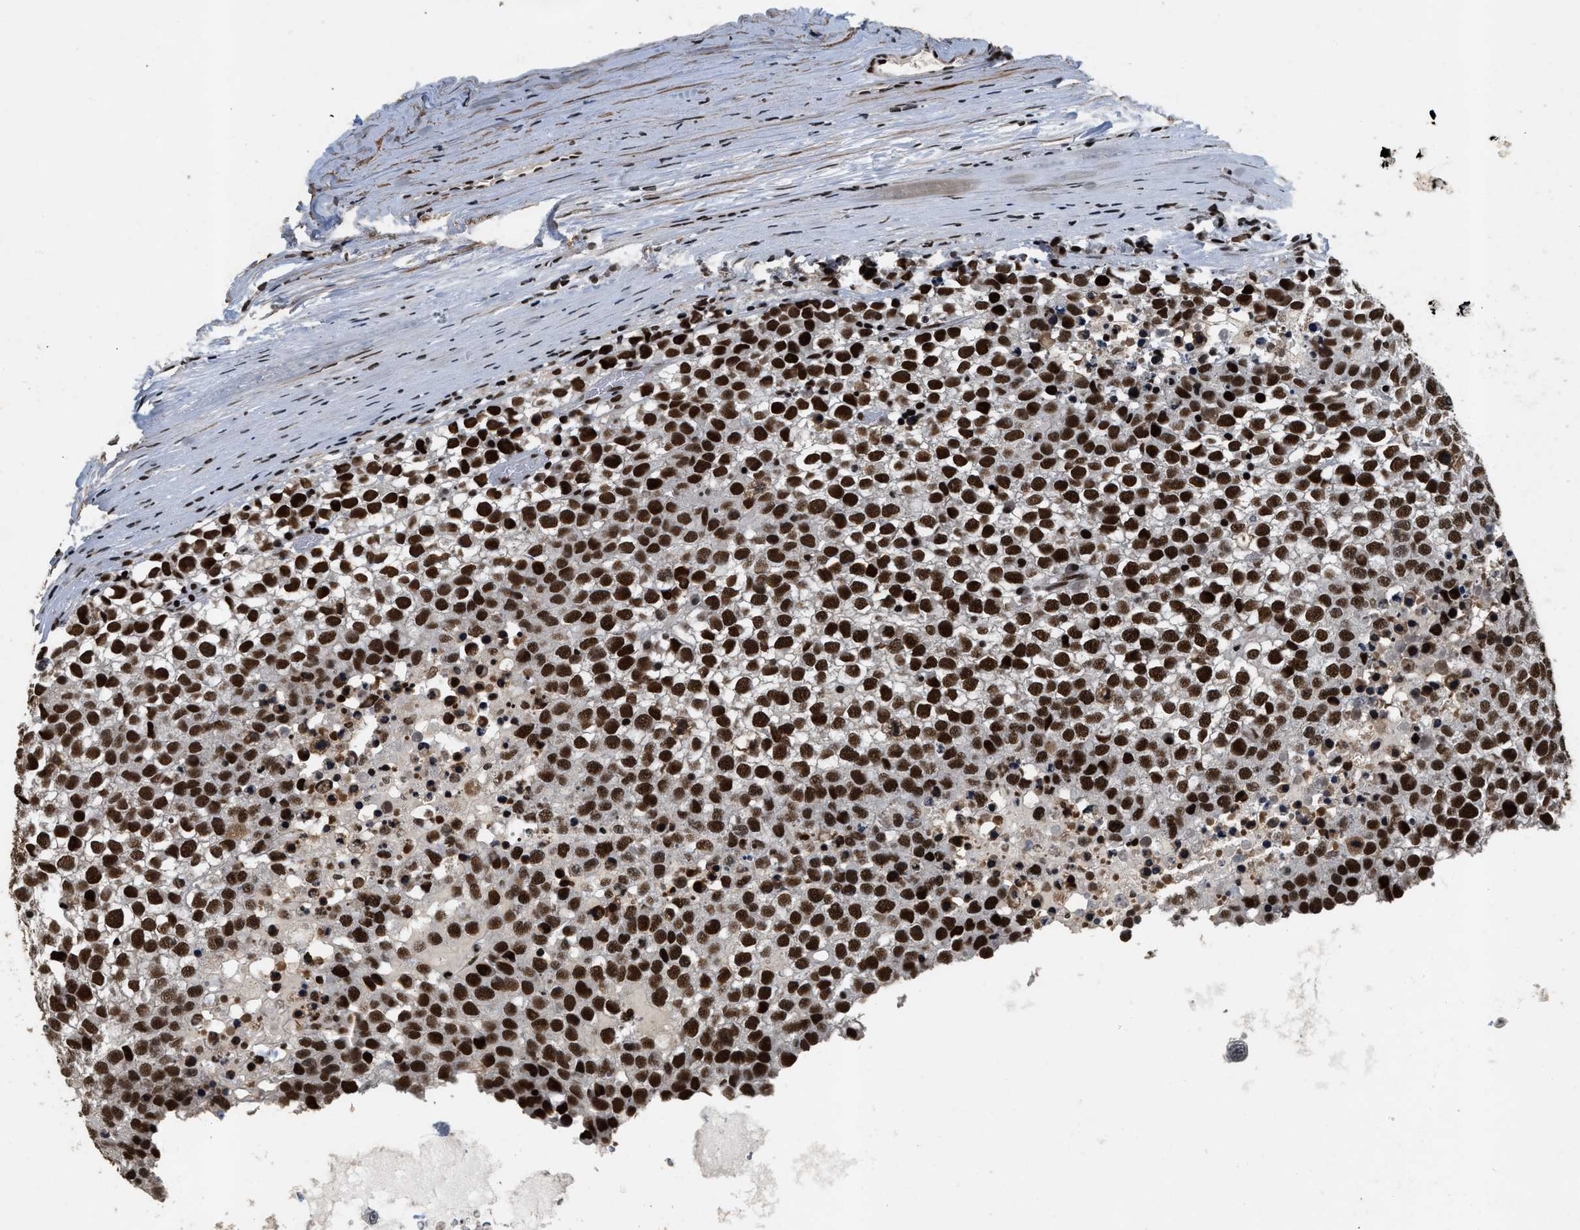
{"staining": {"intensity": "strong", "quantity": ">75%", "location": "nuclear"}, "tissue": "testis cancer", "cell_type": "Tumor cells", "image_type": "cancer", "snomed": [{"axis": "morphology", "description": "Seminoma, NOS"}, {"axis": "topography", "description": "Testis"}], "caption": "Immunohistochemical staining of human seminoma (testis) exhibits high levels of strong nuclear expression in approximately >75% of tumor cells.", "gene": "SMARCB1", "patient": {"sex": "male", "age": 65}}